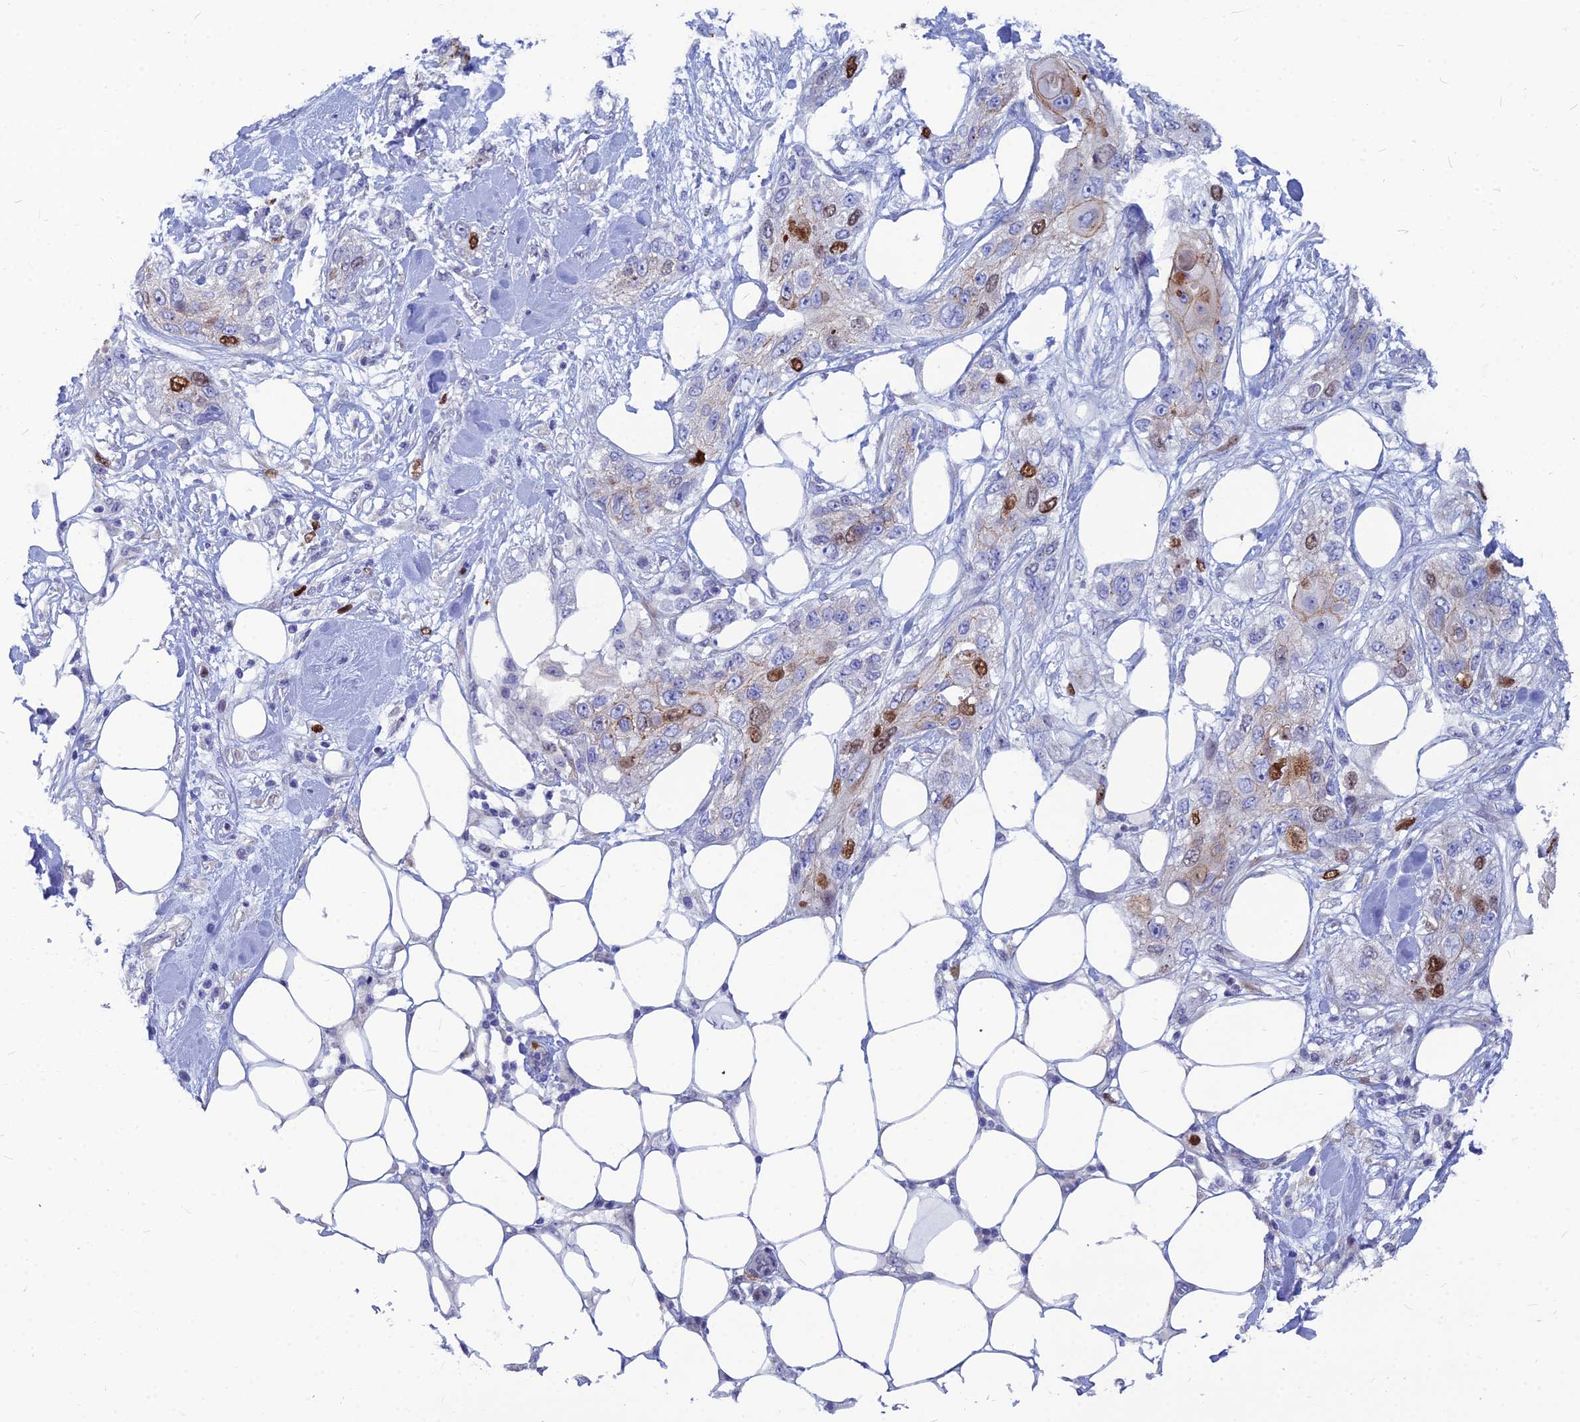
{"staining": {"intensity": "strong", "quantity": "<25%", "location": "nuclear"}, "tissue": "skin cancer", "cell_type": "Tumor cells", "image_type": "cancer", "snomed": [{"axis": "morphology", "description": "Normal tissue, NOS"}, {"axis": "morphology", "description": "Squamous cell carcinoma, NOS"}, {"axis": "topography", "description": "Skin"}], "caption": "Skin squamous cell carcinoma stained for a protein reveals strong nuclear positivity in tumor cells.", "gene": "NUSAP1", "patient": {"sex": "male", "age": 72}}